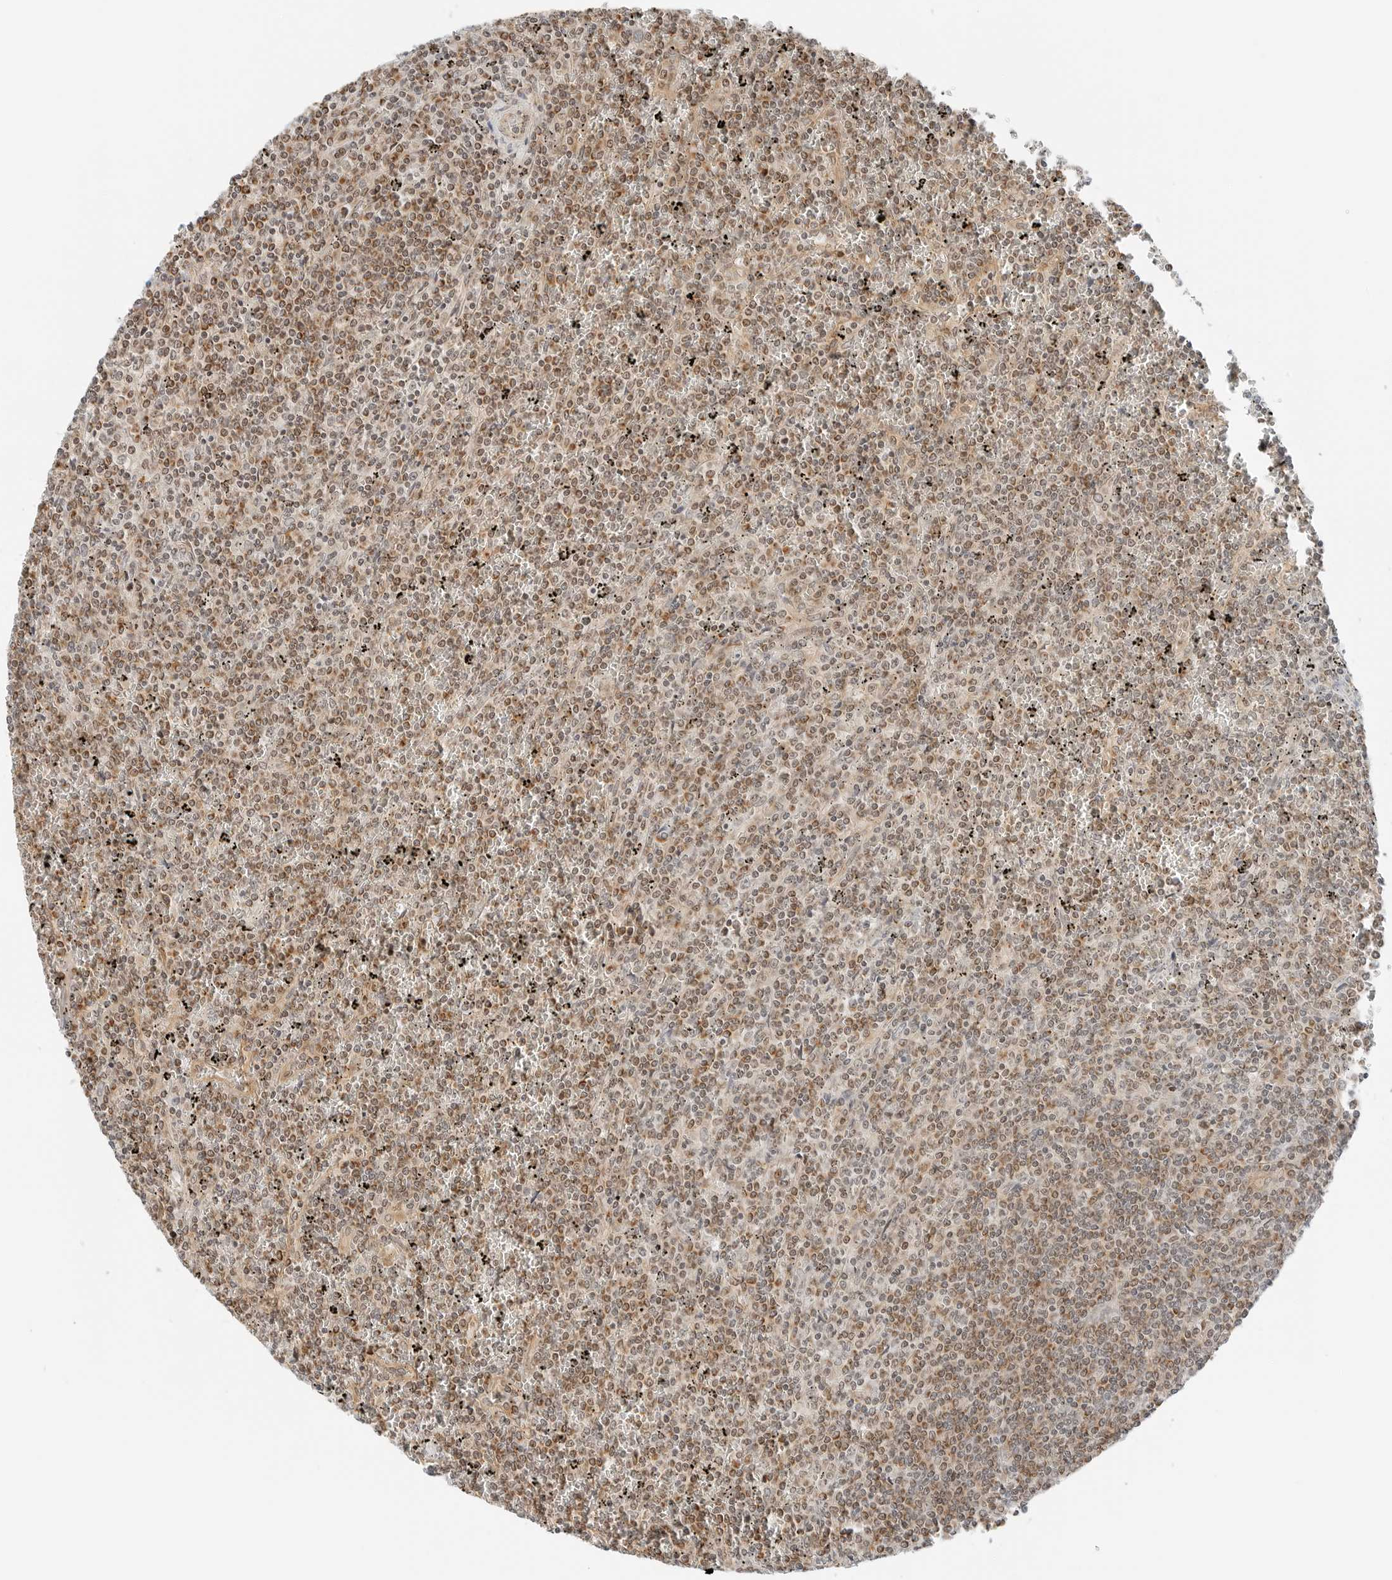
{"staining": {"intensity": "weak", "quantity": ">75%", "location": "cytoplasmic/membranous,nuclear"}, "tissue": "lymphoma", "cell_type": "Tumor cells", "image_type": "cancer", "snomed": [{"axis": "morphology", "description": "Malignant lymphoma, non-Hodgkin's type, Low grade"}, {"axis": "topography", "description": "Spleen"}], "caption": "Low-grade malignant lymphoma, non-Hodgkin's type tissue shows weak cytoplasmic/membranous and nuclear staining in approximately >75% of tumor cells", "gene": "IQCC", "patient": {"sex": "female", "age": 19}}